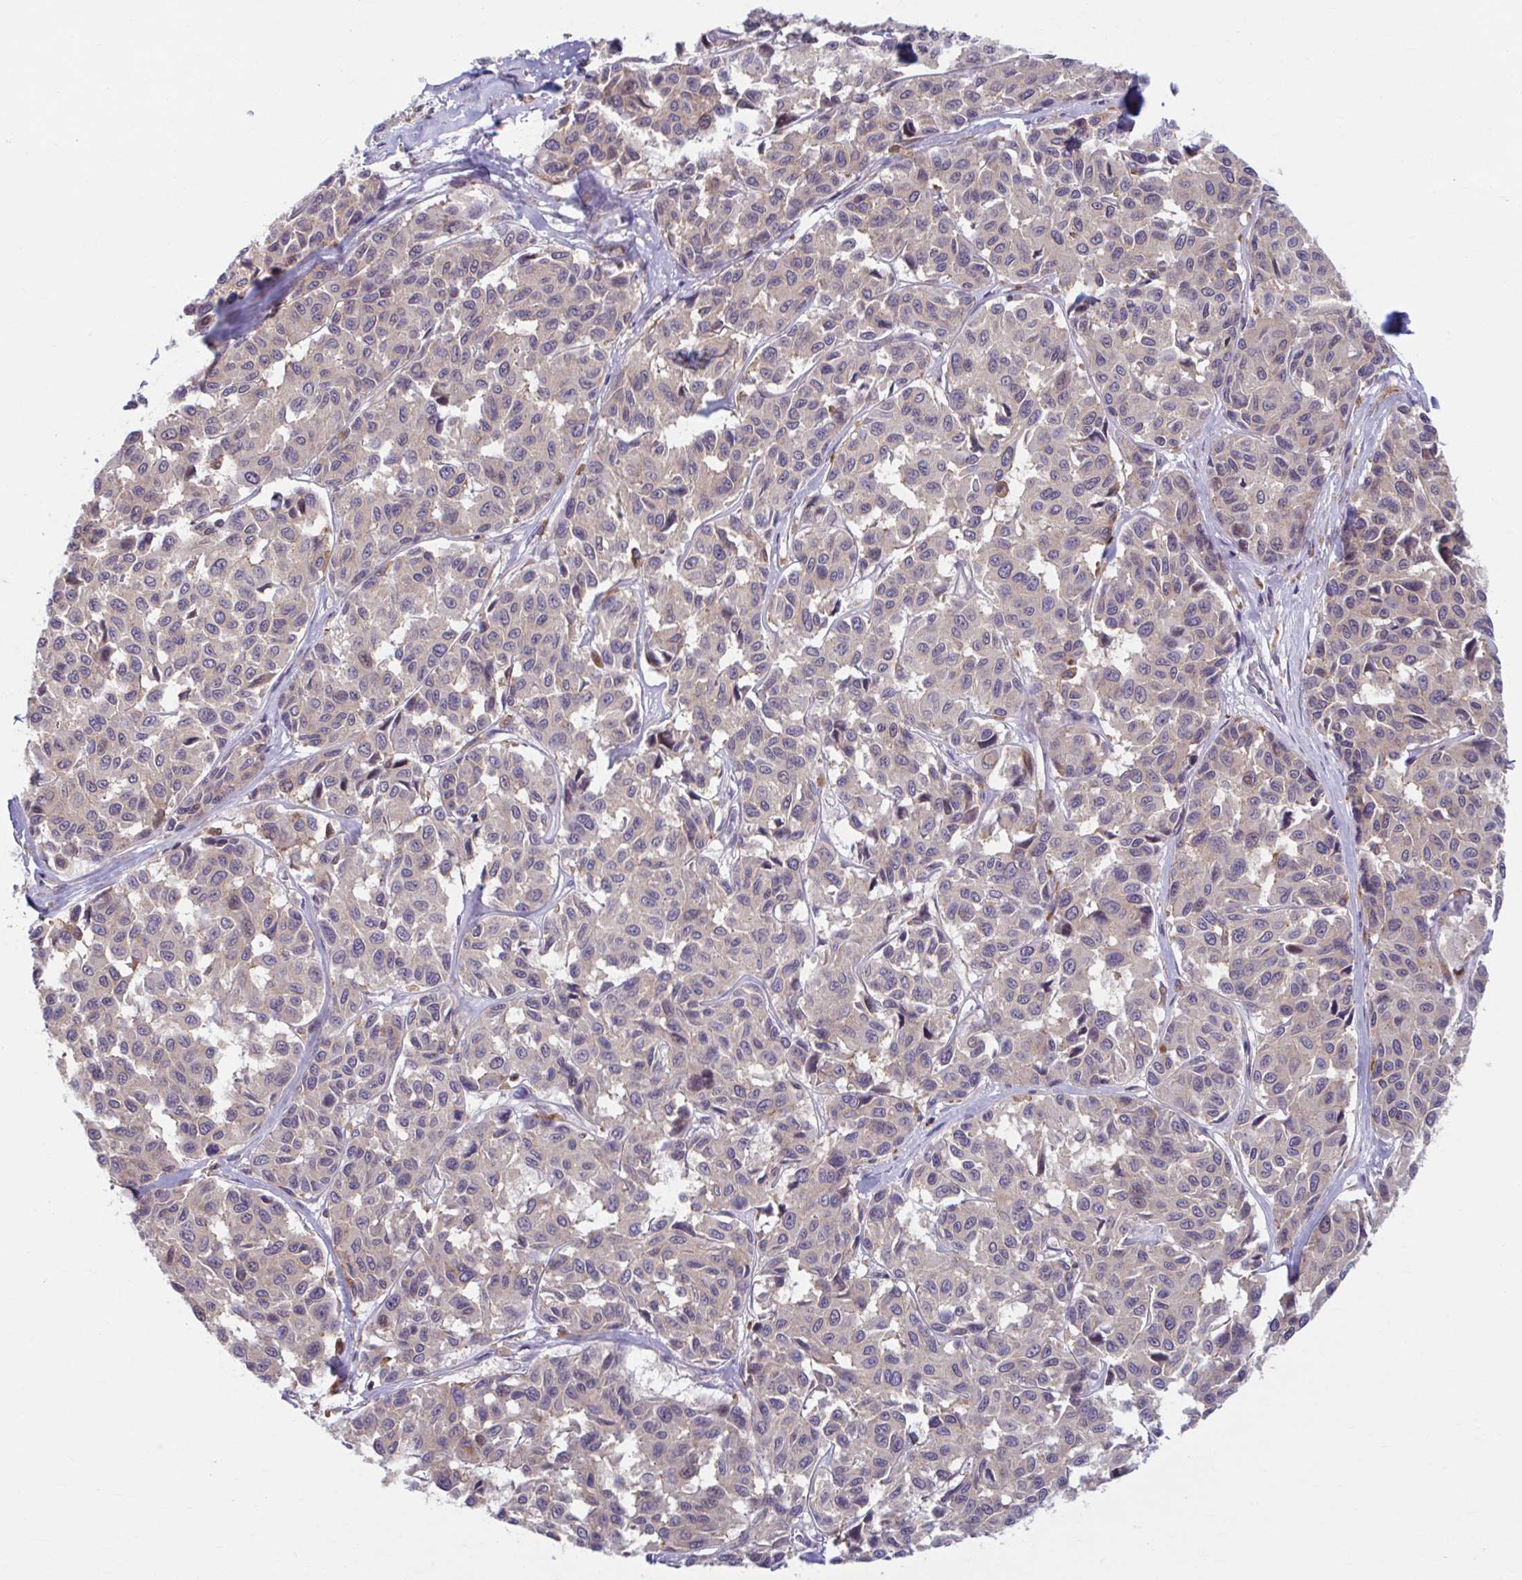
{"staining": {"intensity": "negative", "quantity": "none", "location": "none"}, "tissue": "melanoma", "cell_type": "Tumor cells", "image_type": "cancer", "snomed": [{"axis": "morphology", "description": "Malignant melanoma, NOS"}, {"axis": "topography", "description": "Skin"}], "caption": "Image shows no significant protein positivity in tumor cells of melanoma.", "gene": "ADAT3", "patient": {"sex": "female", "age": 66}}